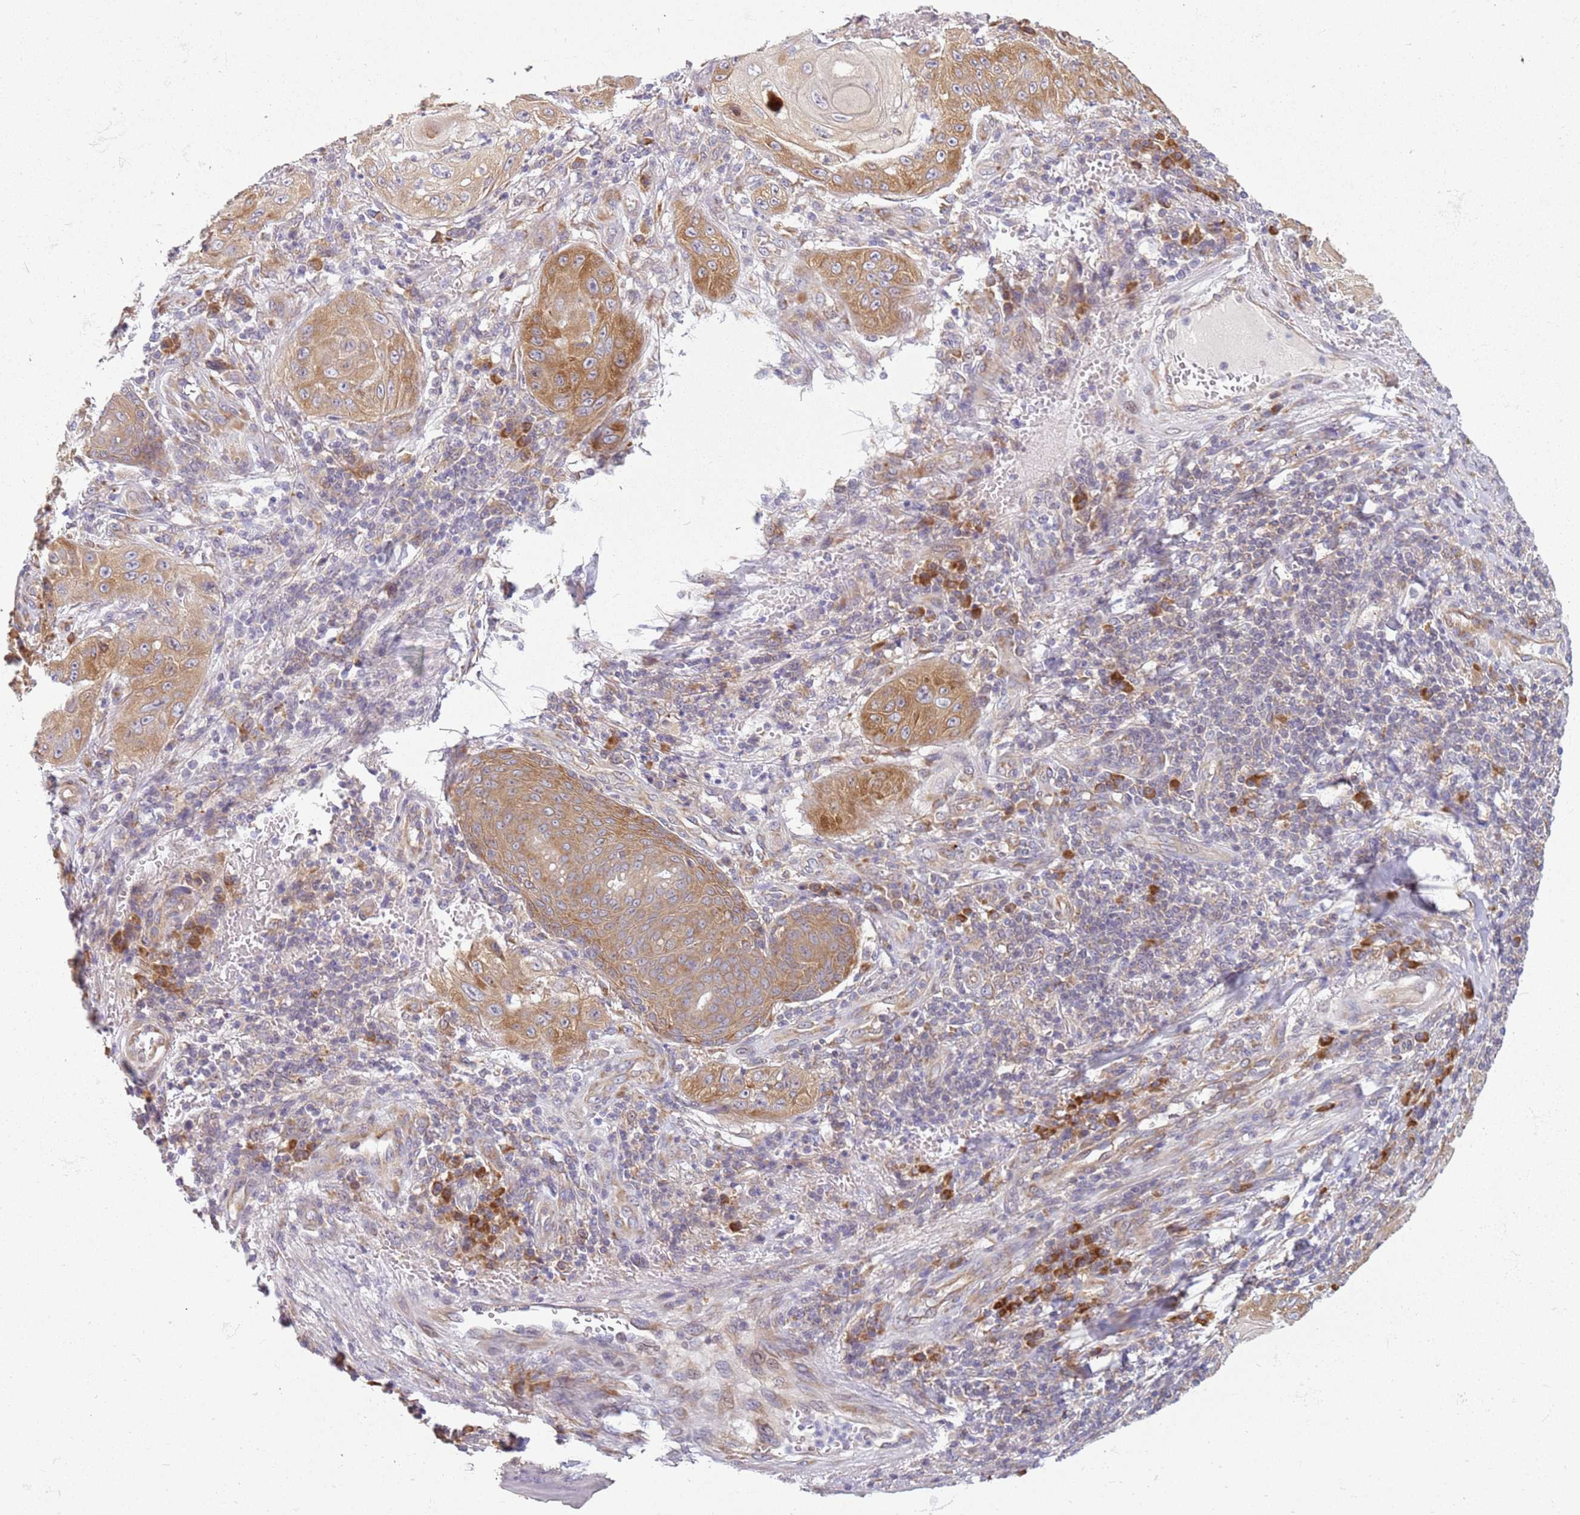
{"staining": {"intensity": "moderate", "quantity": ">75%", "location": "cytoplasmic/membranous"}, "tissue": "skin cancer", "cell_type": "Tumor cells", "image_type": "cancer", "snomed": [{"axis": "morphology", "description": "Squamous cell carcinoma, NOS"}, {"axis": "topography", "description": "Skin"}], "caption": "Skin cancer stained with immunohistochemistry (IHC) shows moderate cytoplasmic/membranous positivity in approximately >75% of tumor cells. The staining is performed using DAB brown chromogen to label protein expression. The nuclei are counter-stained blue using hematoxylin.", "gene": "RPS28", "patient": {"sex": "male", "age": 70}}